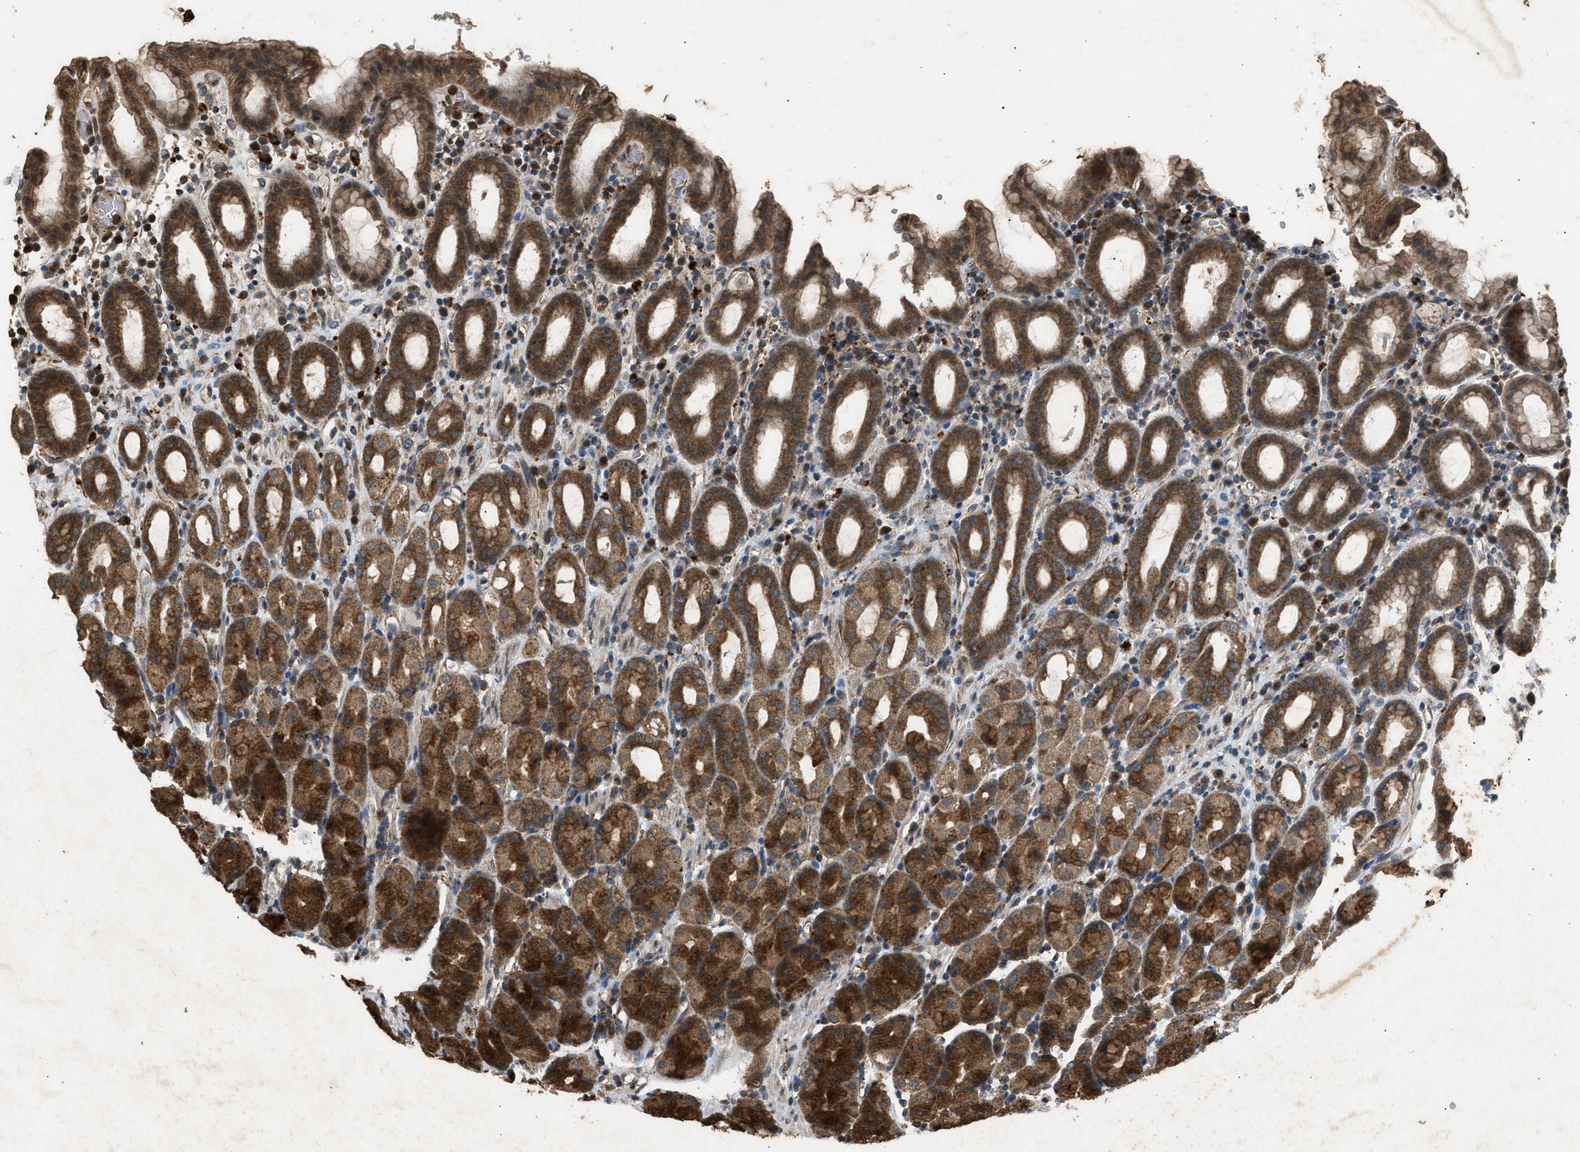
{"staining": {"intensity": "strong", "quantity": ">75%", "location": "cytoplasmic/membranous"}, "tissue": "stomach", "cell_type": "Glandular cells", "image_type": "normal", "snomed": [{"axis": "morphology", "description": "Normal tissue, NOS"}, {"axis": "topography", "description": "Stomach, upper"}], "caption": "Immunohistochemical staining of unremarkable human stomach exhibits high levels of strong cytoplasmic/membranous expression in approximately >75% of glandular cells.", "gene": "PSMD1", "patient": {"sex": "male", "age": 68}}